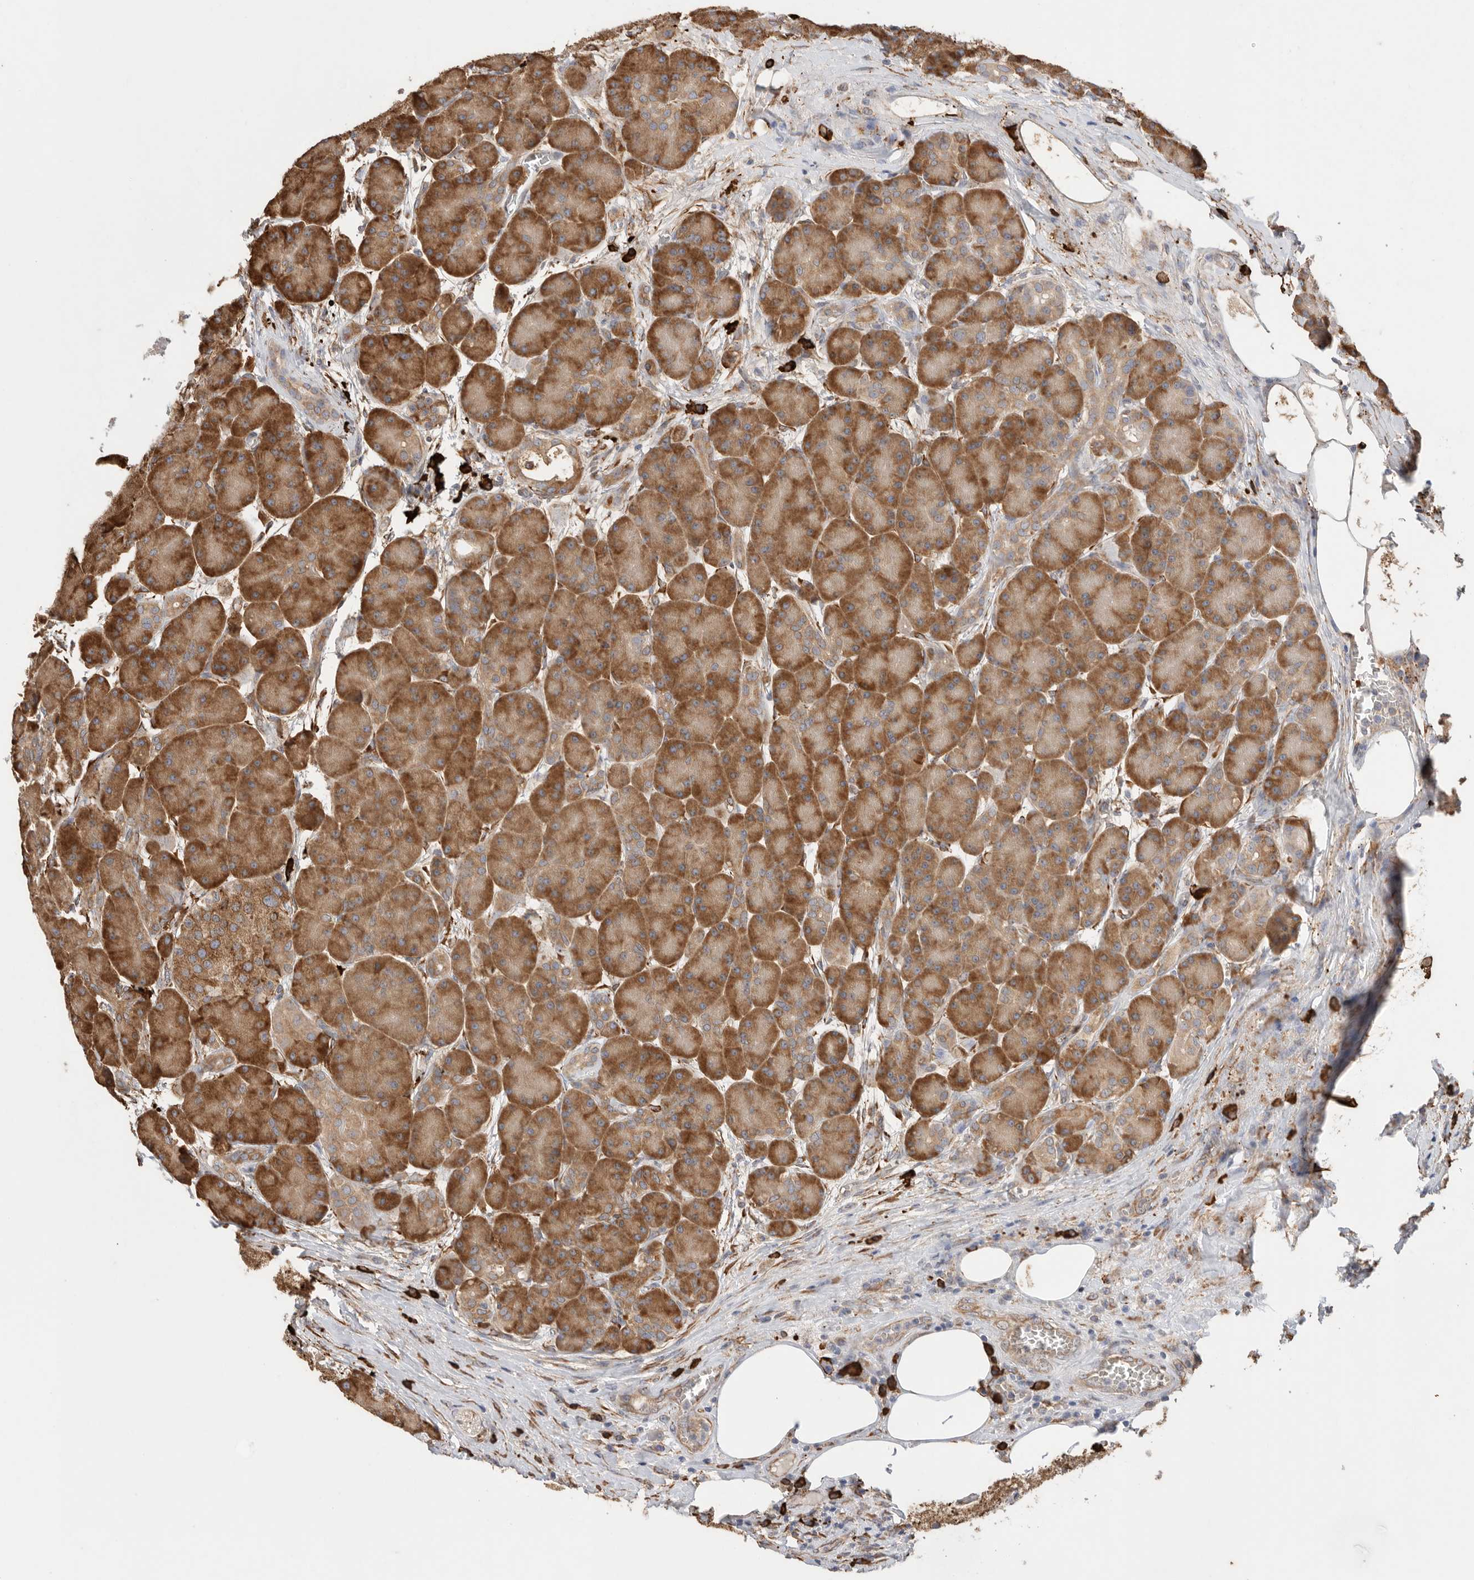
{"staining": {"intensity": "moderate", "quantity": ">75%", "location": "cytoplasmic/membranous"}, "tissue": "pancreas", "cell_type": "Exocrine glandular cells", "image_type": "normal", "snomed": [{"axis": "morphology", "description": "Normal tissue, NOS"}, {"axis": "topography", "description": "Pancreas"}], "caption": "Human pancreas stained with a brown dye exhibits moderate cytoplasmic/membranous positive expression in approximately >75% of exocrine glandular cells.", "gene": "BLOC1S5", "patient": {"sex": "male", "age": 63}}